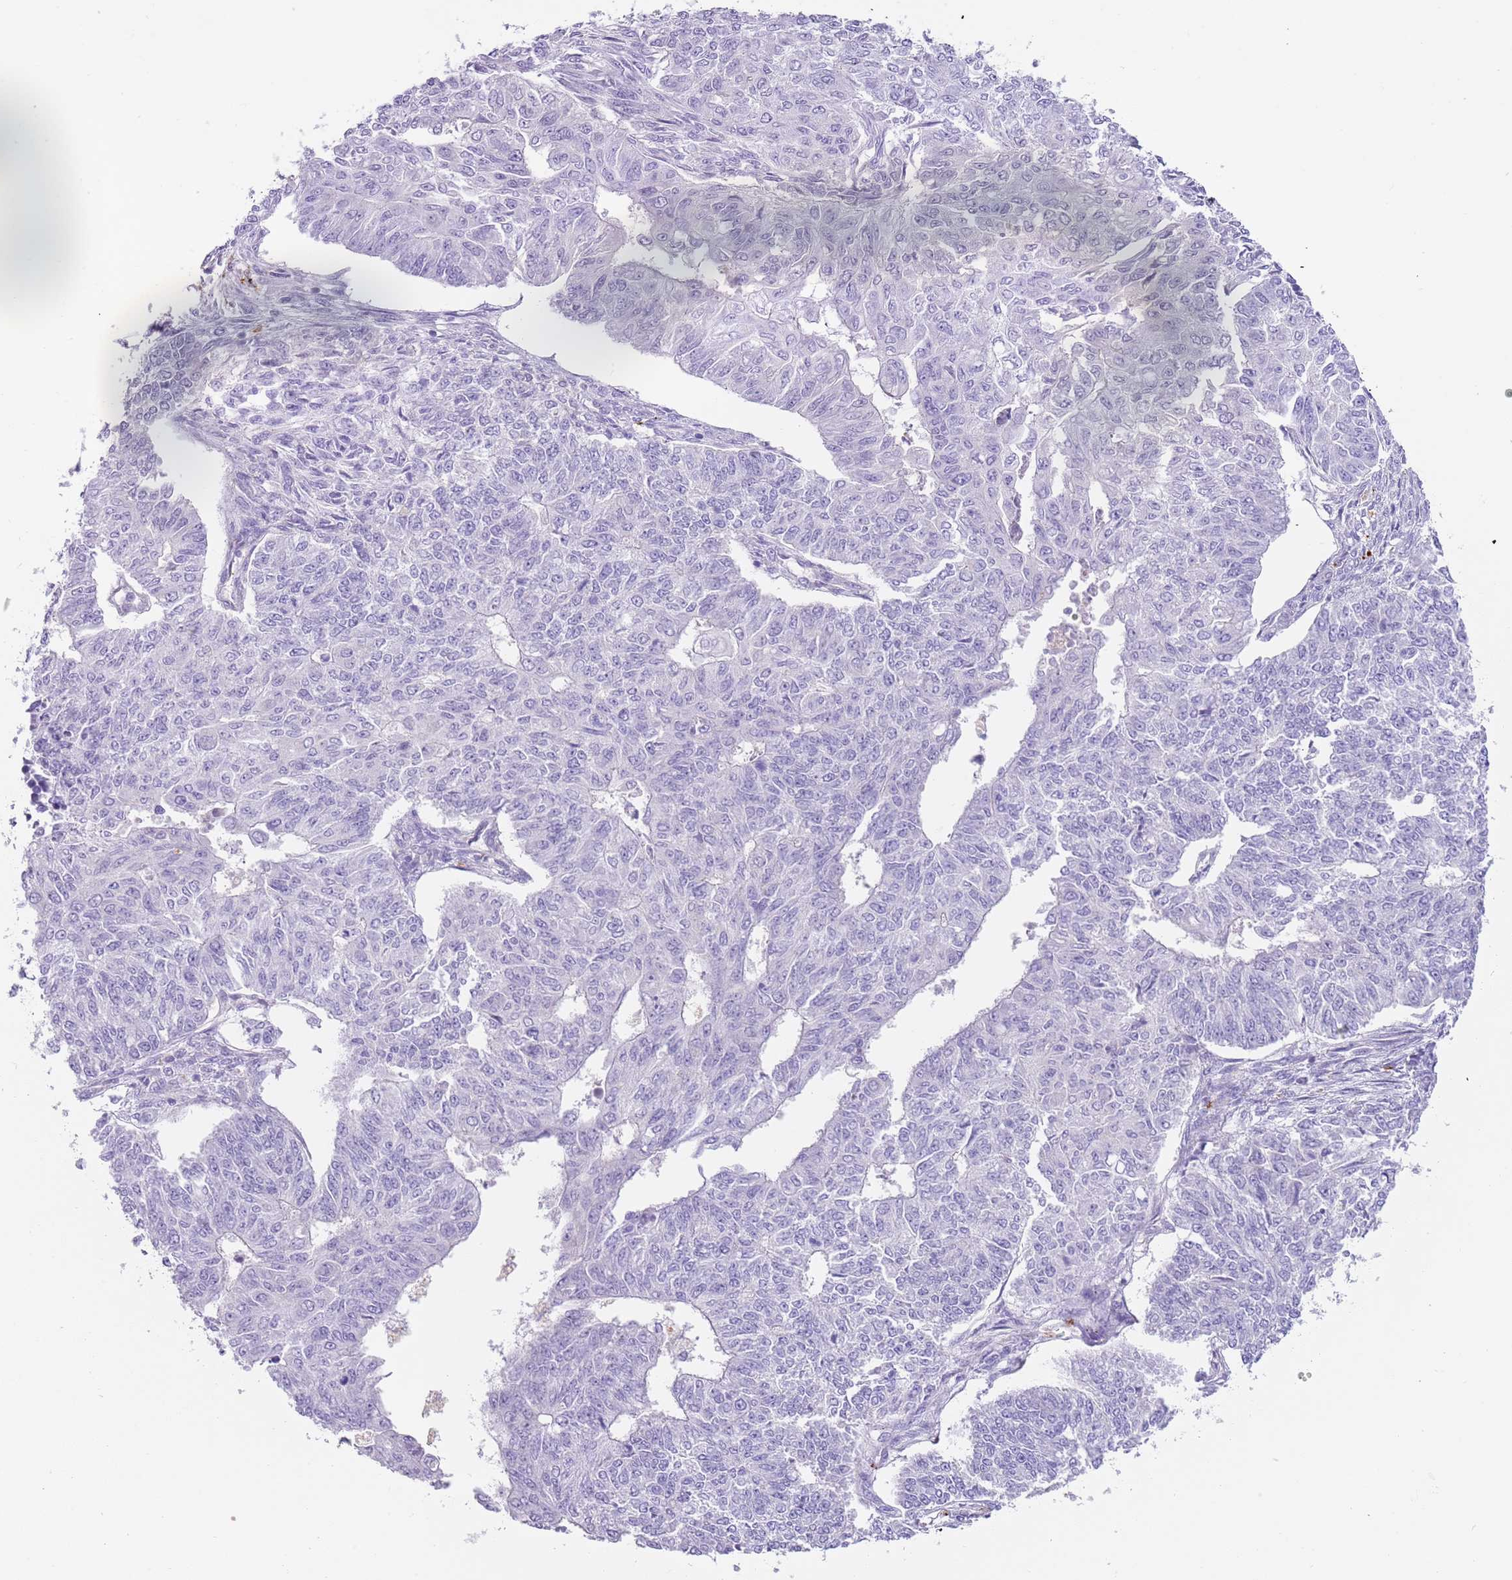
{"staining": {"intensity": "negative", "quantity": "none", "location": "none"}, "tissue": "endometrial cancer", "cell_type": "Tumor cells", "image_type": "cancer", "snomed": [{"axis": "morphology", "description": "Adenocarcinoma, NOS"}, {"axis": "topography", "description": "Endometrium"}], "caption": "High magnification brightfield microscopy of adenocarcinoma (endometrial) stained with DAB (brown) and counterstained with hematoxylin (blue): tumor cells show no significant expression. (DAB (3,3'-diaminobenzidine) IHC with hematoxylin counter stain).", "gene": "LRRN3", "patient": {"sex": "female", "age": 32}}